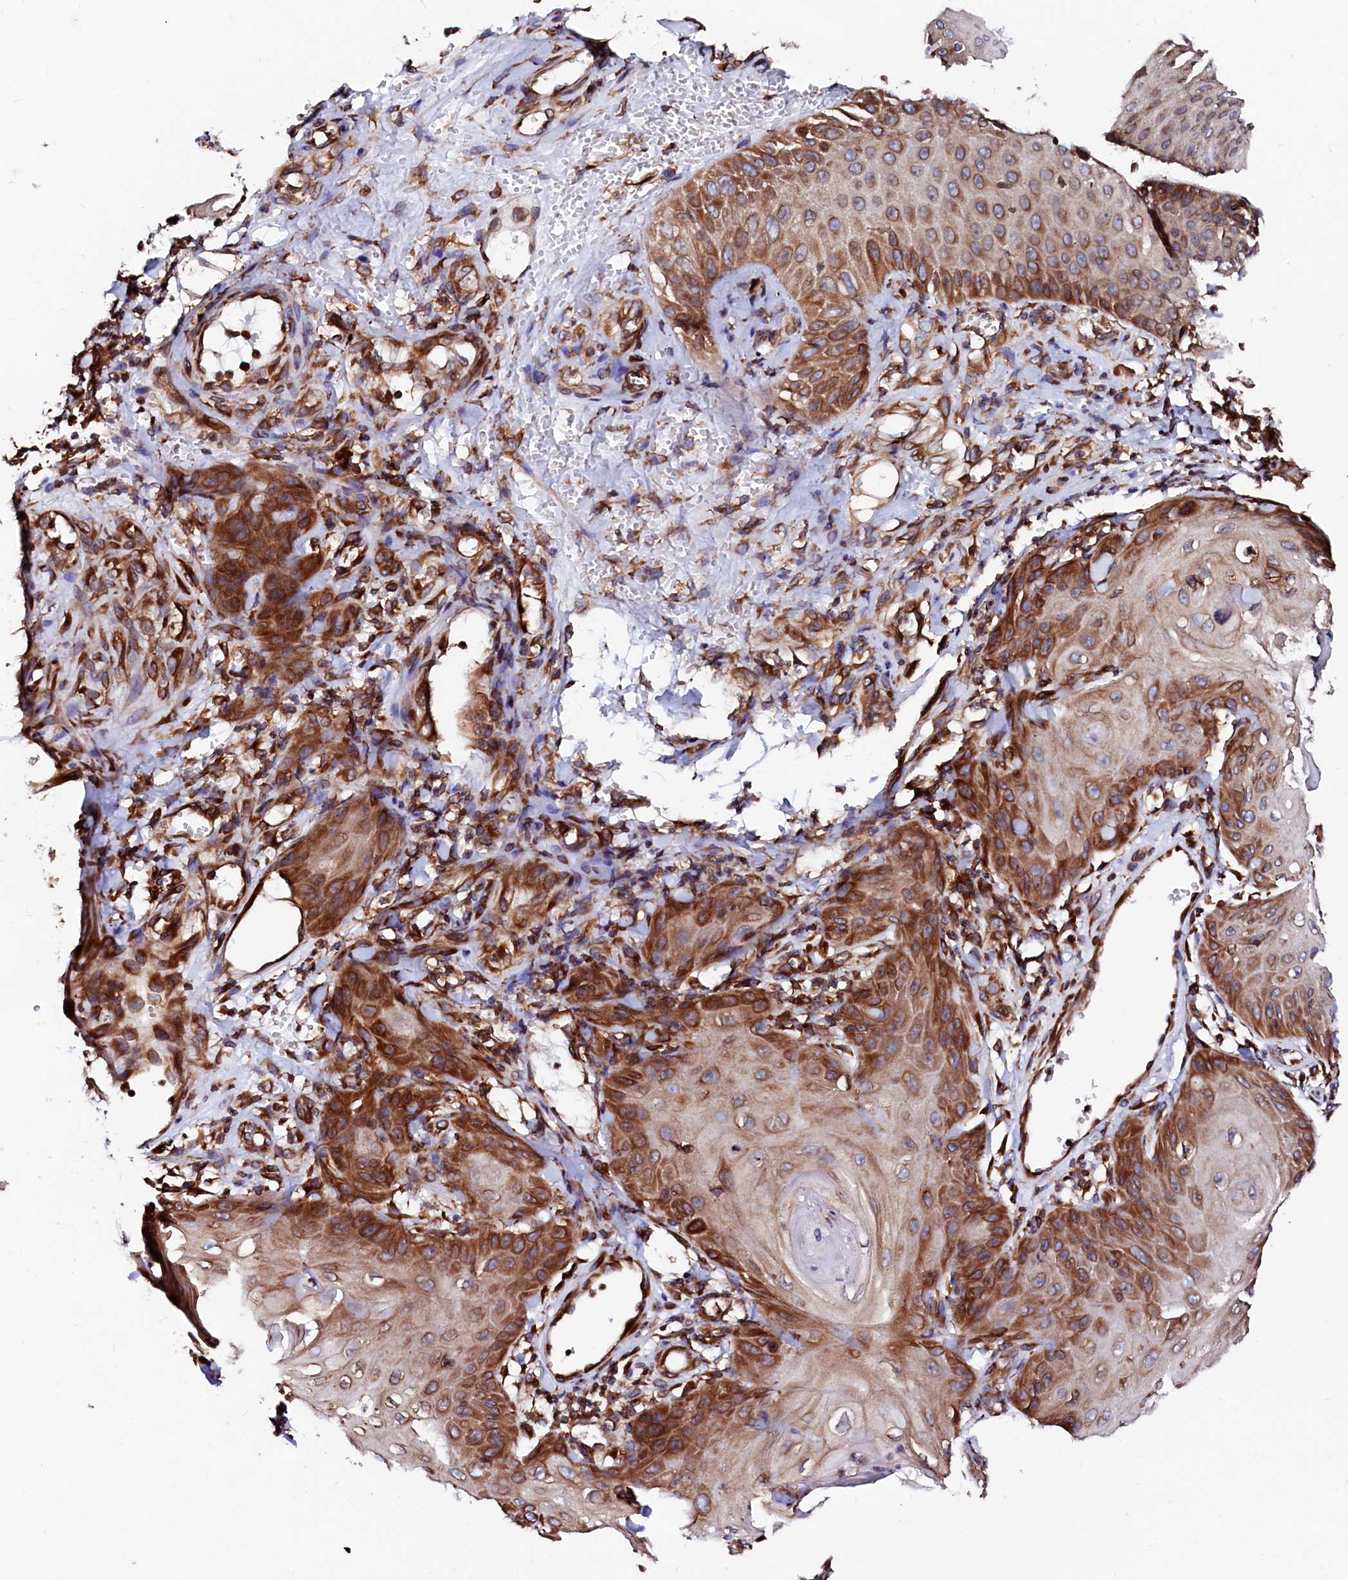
{"staining": {"intensity": "strong", "quantity": "25%-75%", "location": "cytoplasmic/membranous"}, "tissue": "skin cancer", "cell_type": "Tumor cells", "image_type": "cancer", "snomed": [{"axis": "morphology", "description": "Squamous cell carcinoma, NOS"}, {"axis": "topography", "description": "Skin"}], "caption": "Immunohistochemistry photomicrograph of neoplastic tissue: human skin cancer stained using immunohistochemistry (IHC) shows high levels of strong protein expression localized specifically in the cytoplasmic/membranous of tumor cells, appearing as a cytoplasmic/membranous brown color.", "gene": "DERL1", "patient": {"sex": "male", "age": 74}}